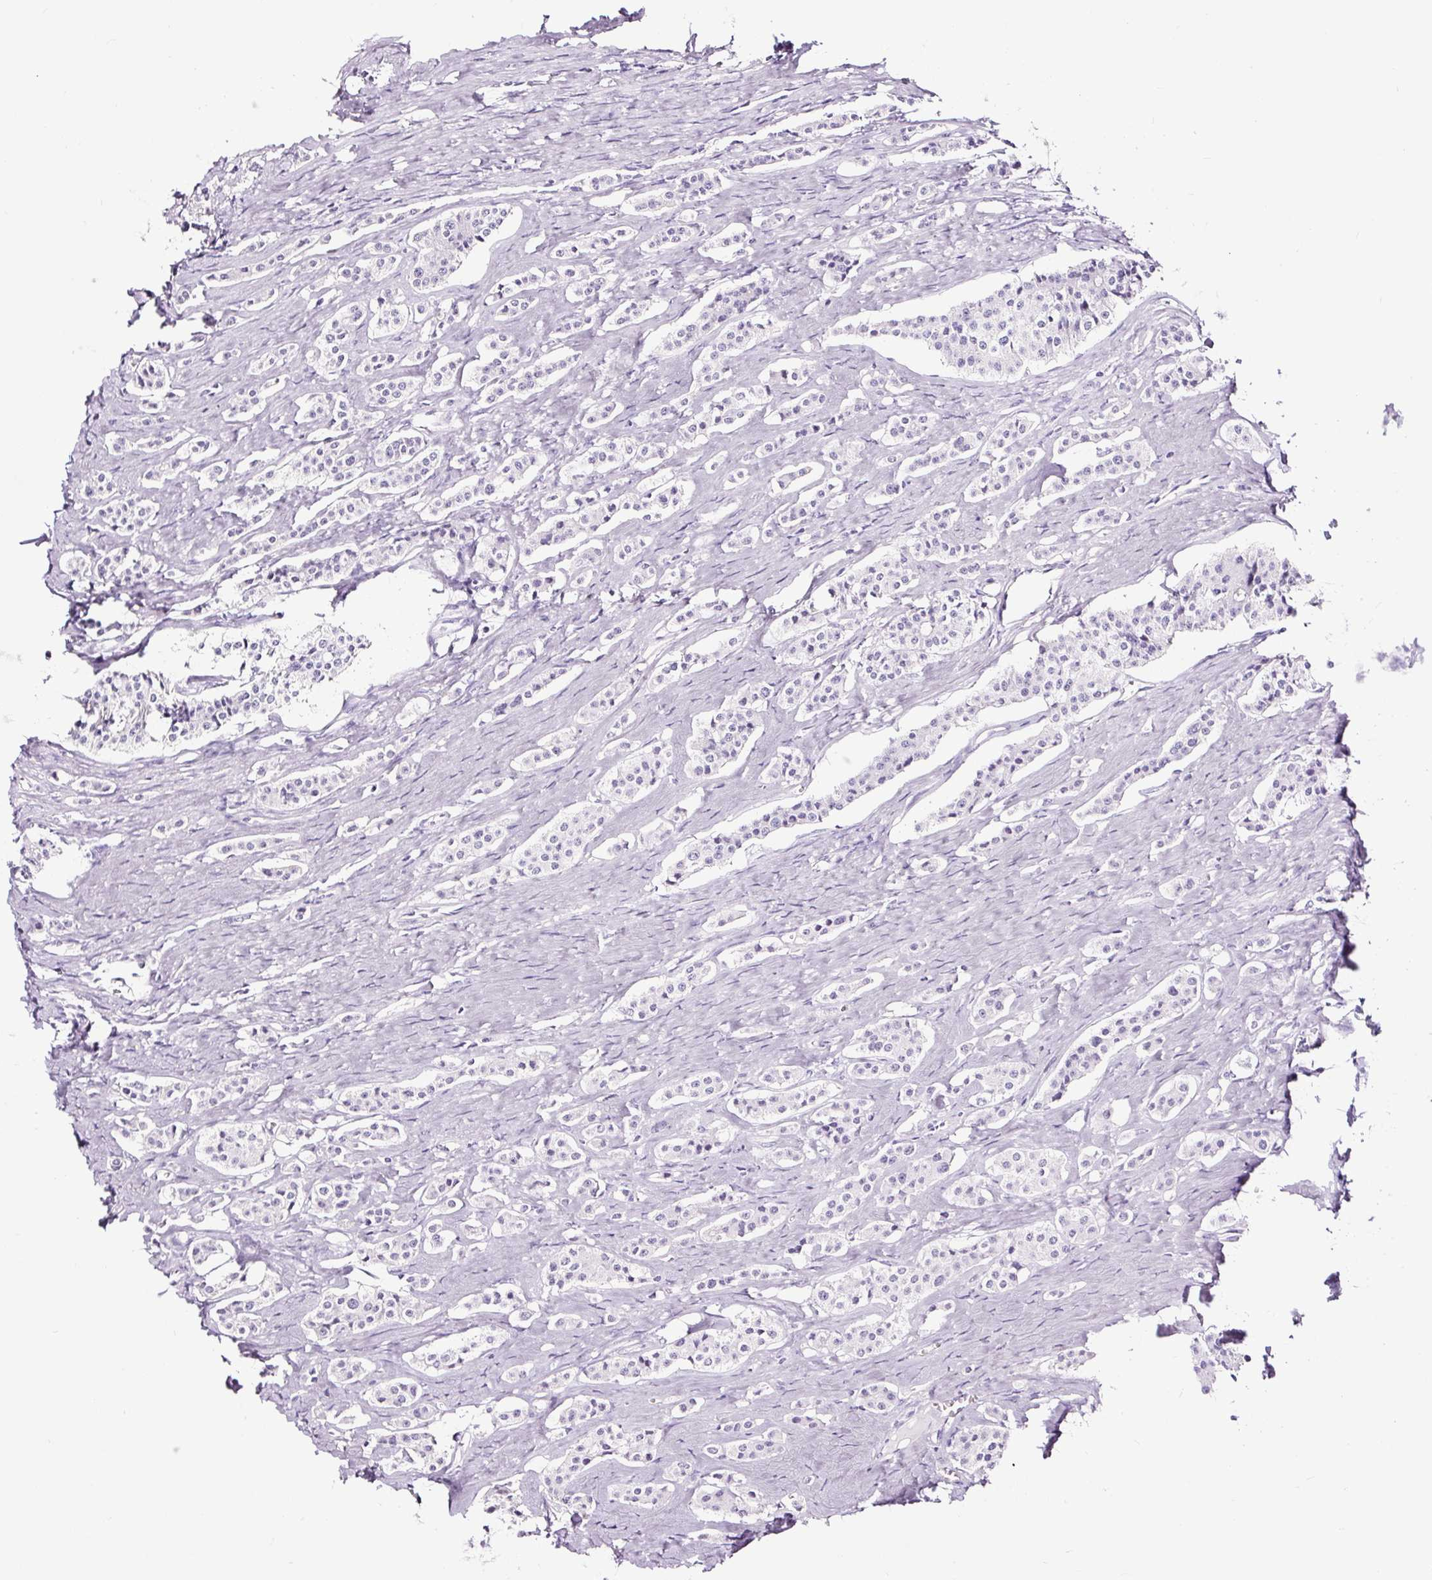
{"staining": {"intensity": "negative", "quantity": "none", "location": "none"}, "tissue": "carcinoid", "cell_type": "Tumor cells", "image_type": "cancer", "snomed": [{"axis": "morphology", "description": "Carcinoid, malignant, NOS"}, {"axis": "topography", "description": "Small intestine"}], "caption": "Immunohistochemical staining of human carcinoid (malignant) shows no significant expression in tumor cells. Nuclei are stained in blue.", "gene": "NPHS2", "patient": {"sex": "male", "age": 63}}